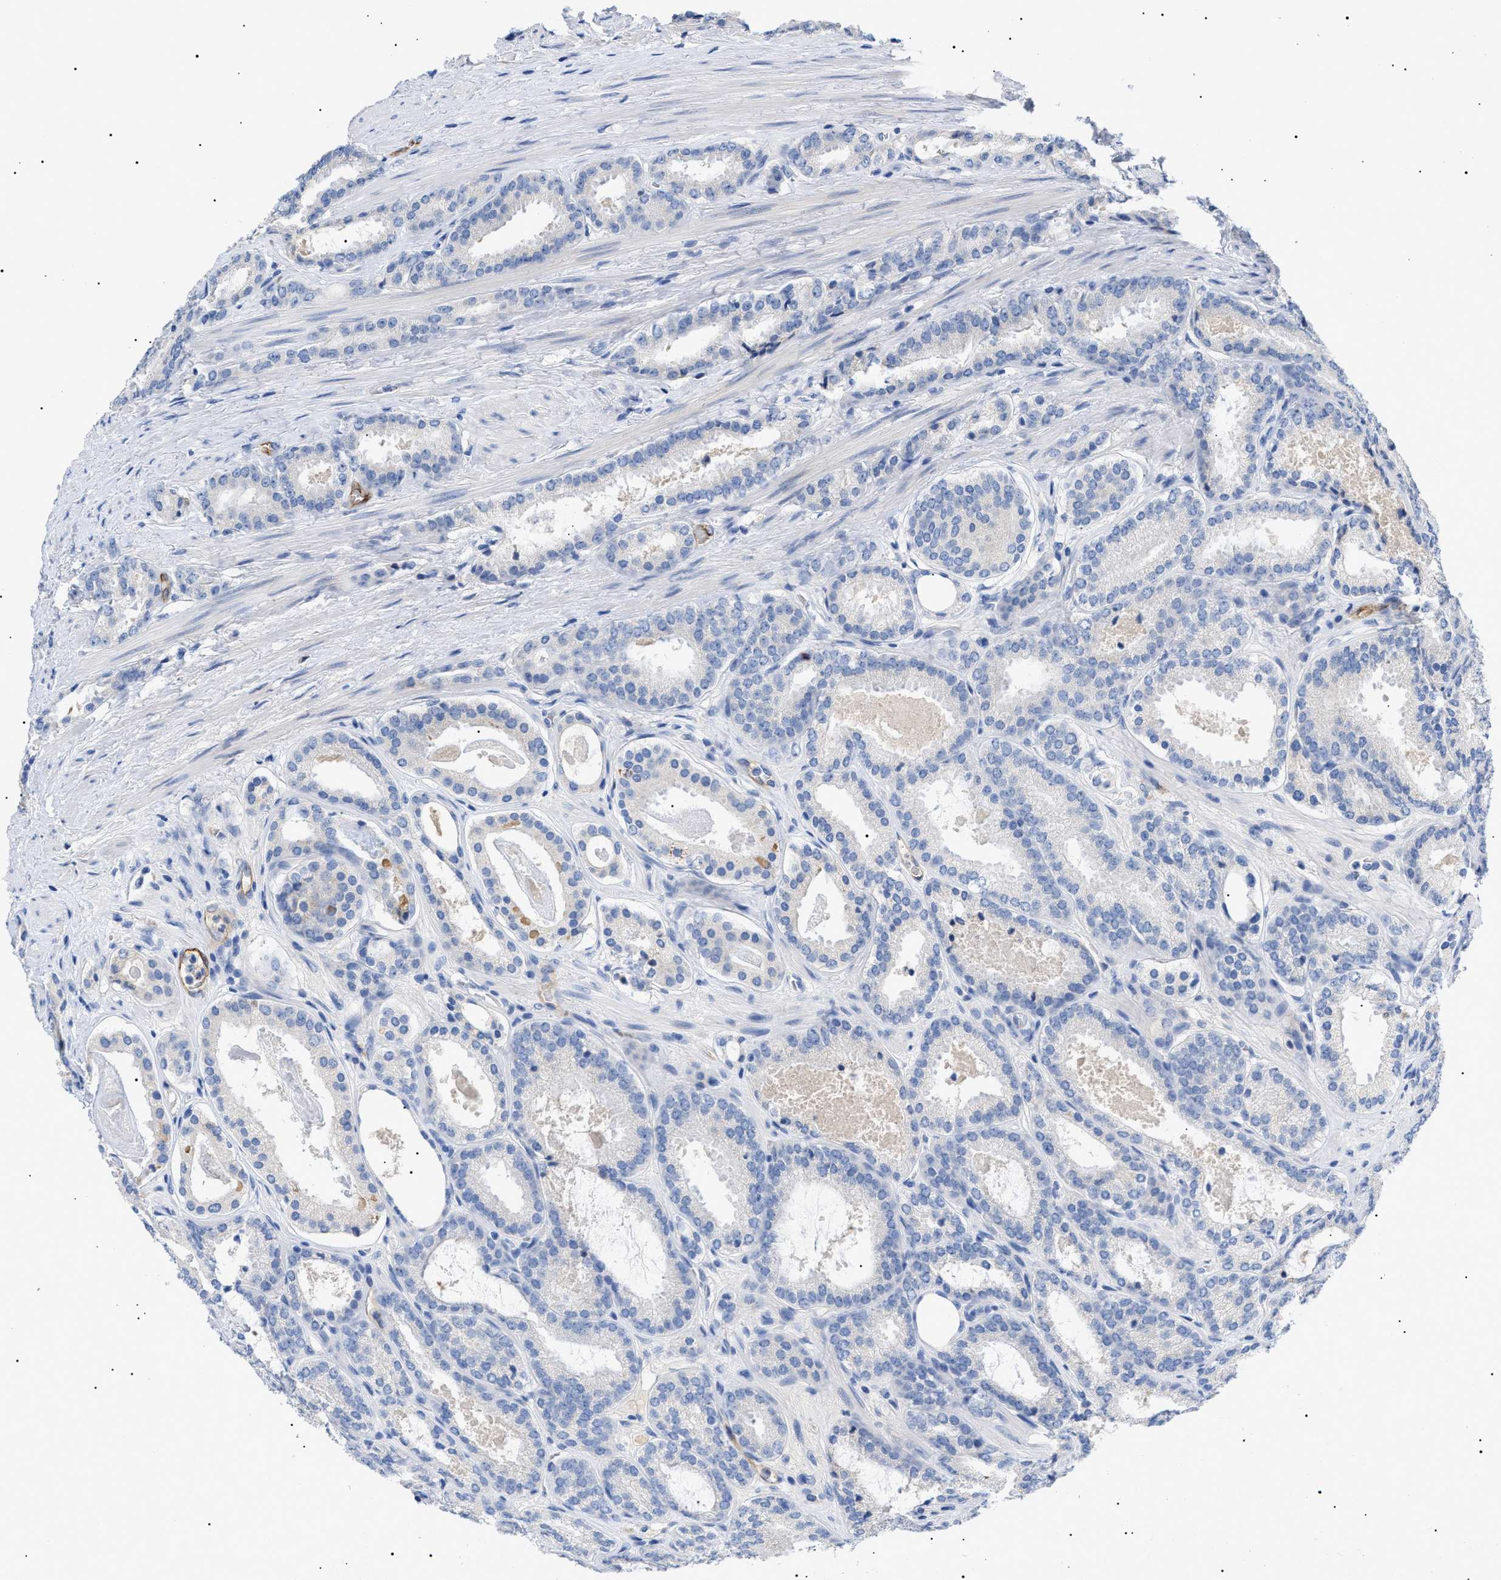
{"staining": {"intensity": "negative", "quantity": "none", "location": "none"}, "tissue": "prostate cancer", "cell_type": "Tumor cells", "image_type": "cancer", "snomed": [{"axis": "morphology", "description": "Adenocarcinoma, Low grade"}, {"axis": "topography", "description": "Prostate"}], "caption": "Human prostate cancer (low-grade adenocarcinoma) stained for a protein using IHC shows no expression in tumor cells.", "gene": "ACKR1", "patient": {"sex": "male", "age": 69}}